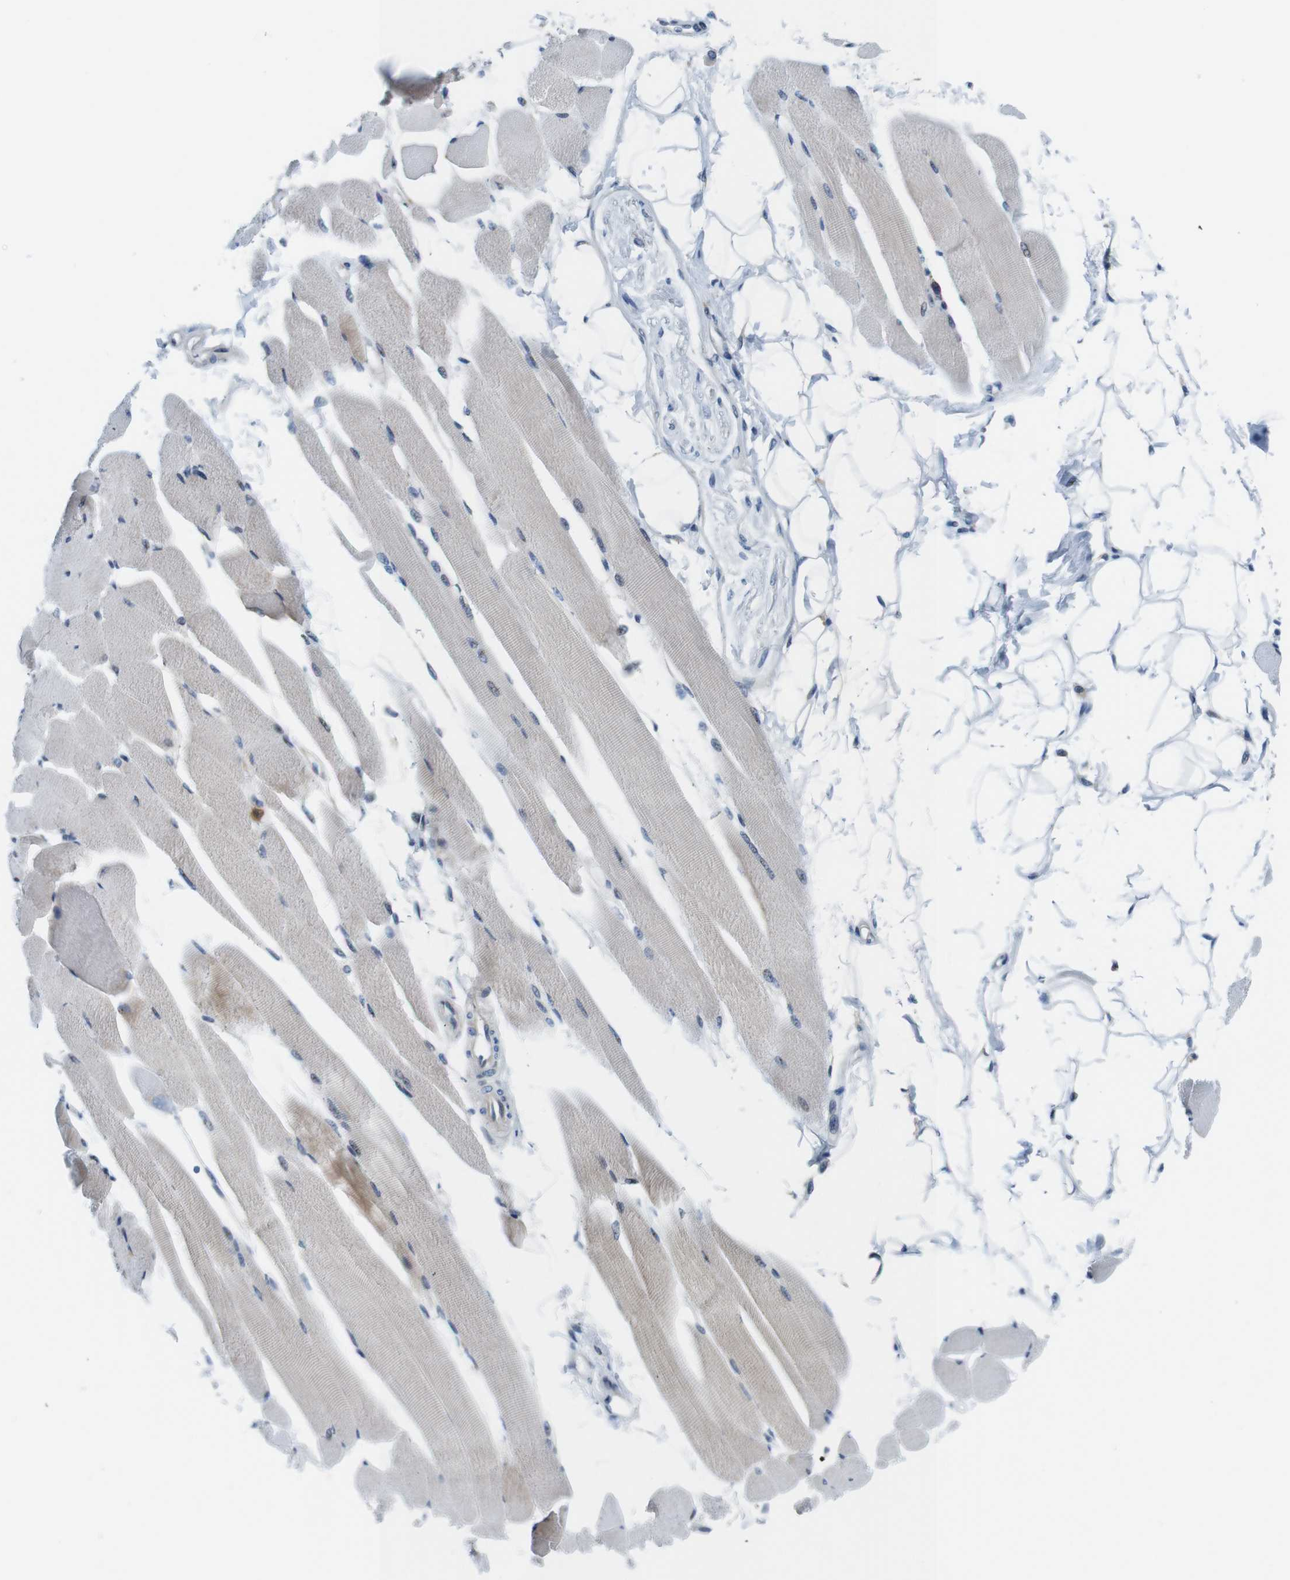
{"staining": {"intensity": "weak", "quantity": "<25%", "location": "cytoplasmic/membranous"}, "tissue": "skeletal muscle", "cell_type": "Myocytes", "image_type": "normal", "snomed": [{"axis": "morphology", "description": "Normal tissue, NOS"}, {"axis": "topography", "description": "Skeletal muscle"}, {"axis": "topography", "description": "Peripheral nerve tissue"}], "caption": "The immunohistochemistry photomicrograph has no significant positivity in myocytes of skeletal muscle.", "gene": "ZDHHC3", "patient": {"sex": "female", "age": 84}}